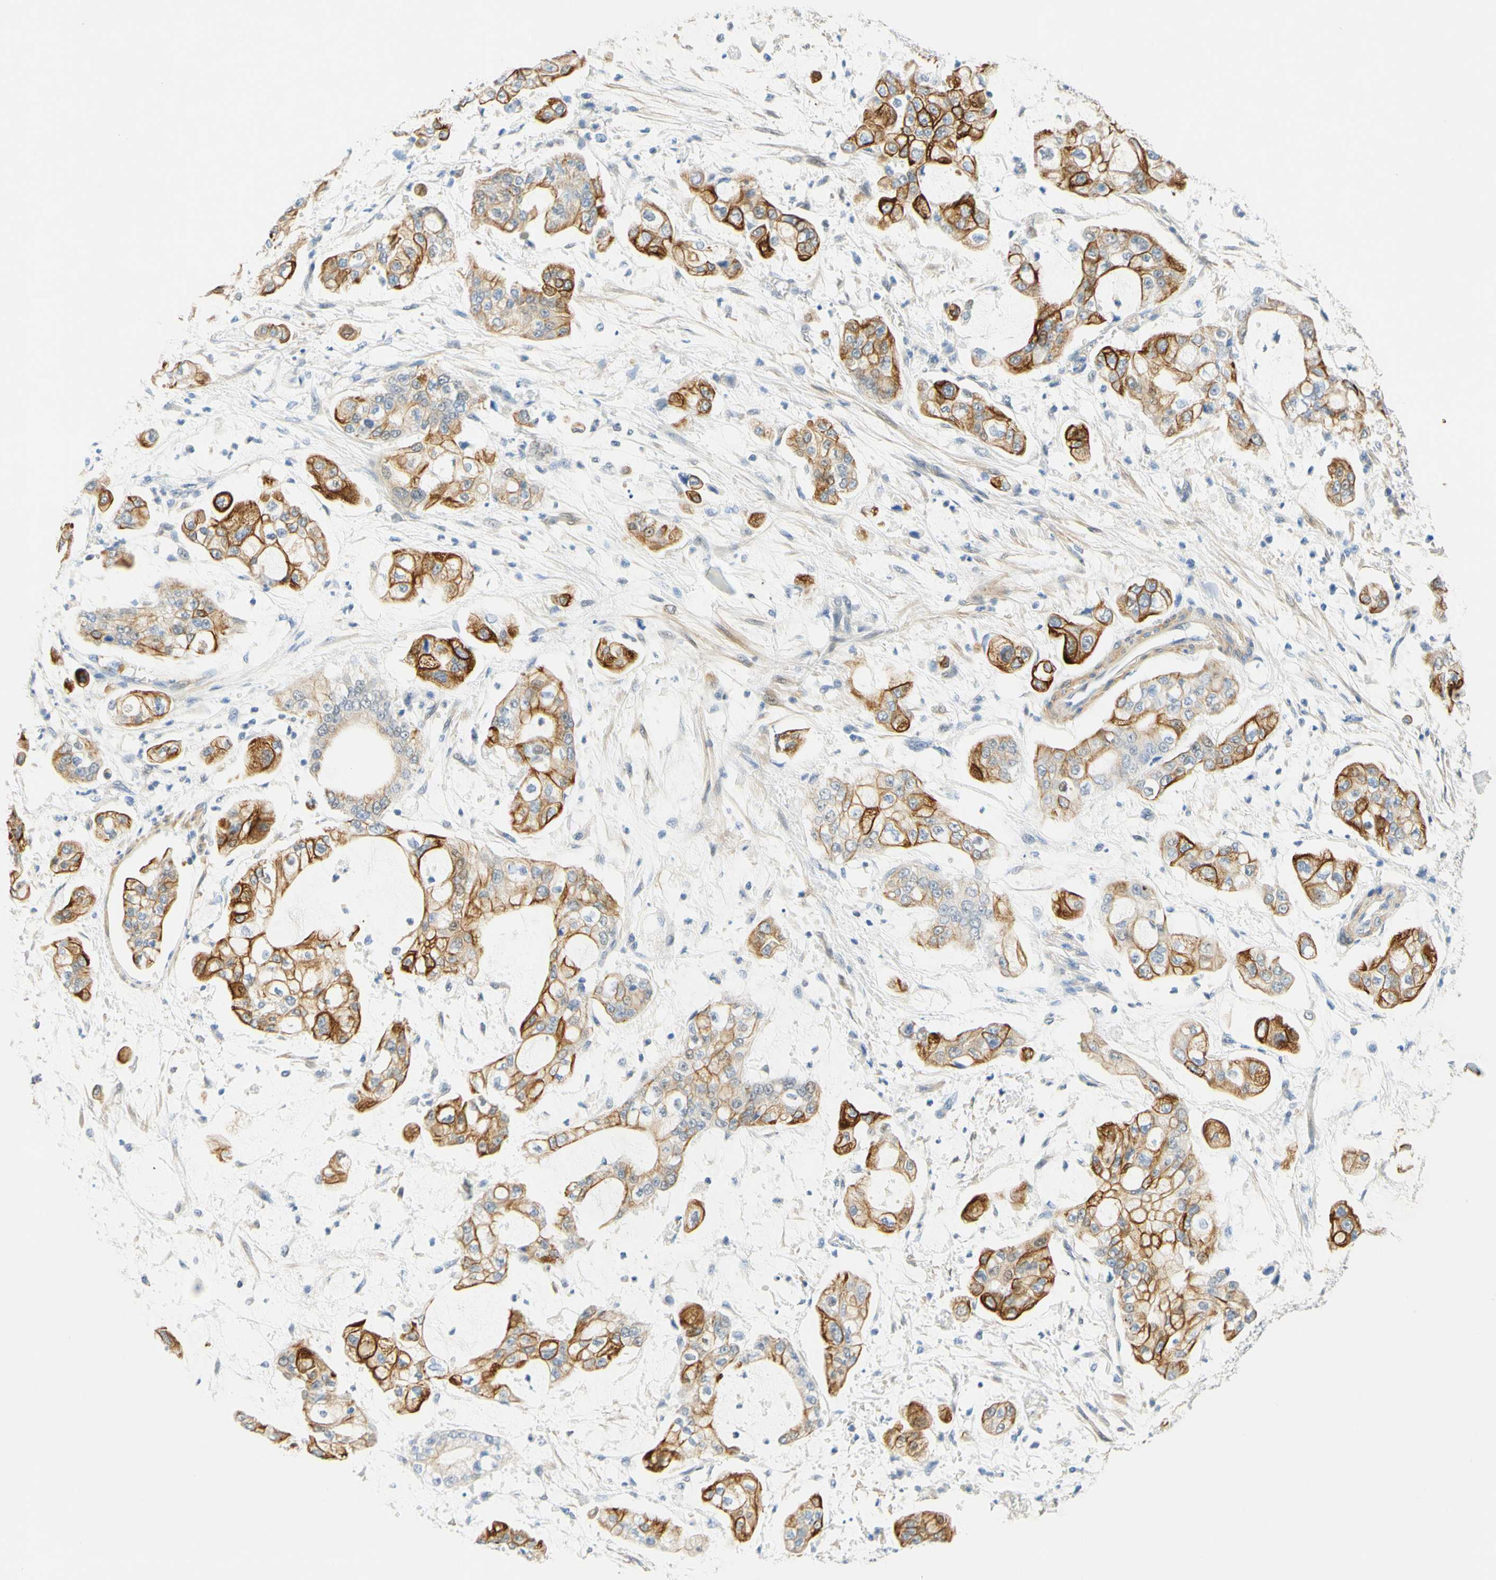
{"staining": {"intensity": "moderate", "quantity": ">75%", "location": "cytoplasmic/membranous"}, "tissue": "stomach cancer", "cell_type": "Tumor cells", "image_type": "cancer", "snomed": [{"axis": "morphology", "description": "Adenocarcinoma, NOS"}, {"axis": "topography", "description": "Stomach"}], "caption": "Human stomach cancer (adenocarcinoma) stained with a brown dye shows moderate cytoplasmic/membranous positive expression in about >75% of tumor cells.", "gene": "ENTREP2", "patient": {"sex": "male", "age": 76}}